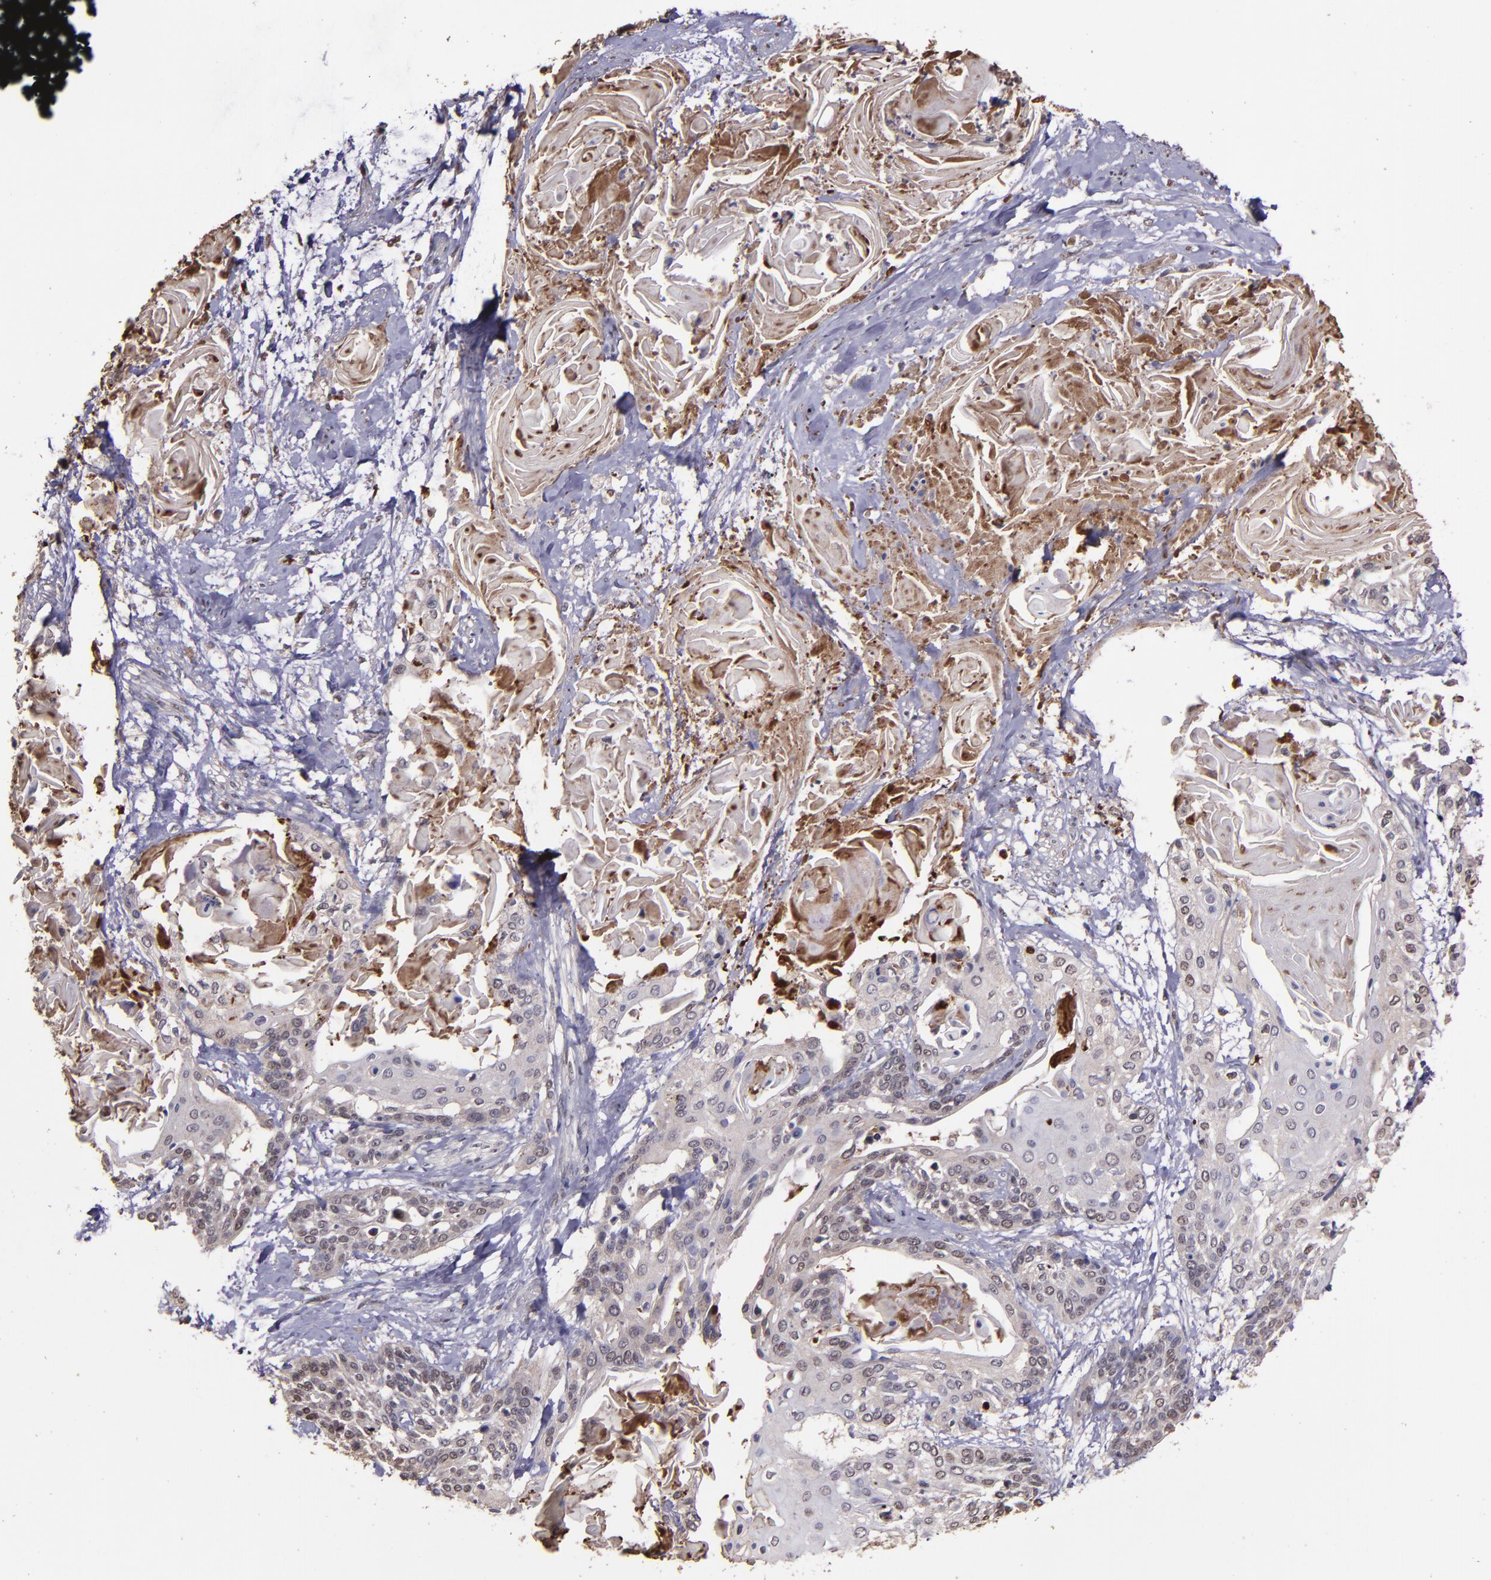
{"staining": {"intensity": "weak", "quantity": "<25%", "location": "cytoplasmic/membranous"}, "tissue": "cervical cancer", "cell_type": "Tumor cells", "image_type": "cancer", "snomed": [{"axis": "morphology", "description": "Squamous cell carcinoma, NOS"}, {"axis": "topography", "description": "Cervix"}], "caption": "DAB (3,3'-diaminobenzidine) immunohistochemical staining of squamous cell carcinoma (cervical) exhibits no significant staining in tumor cells.", "gene": "SERPINF2", "patient": {"sex": "female", "age": 57}}